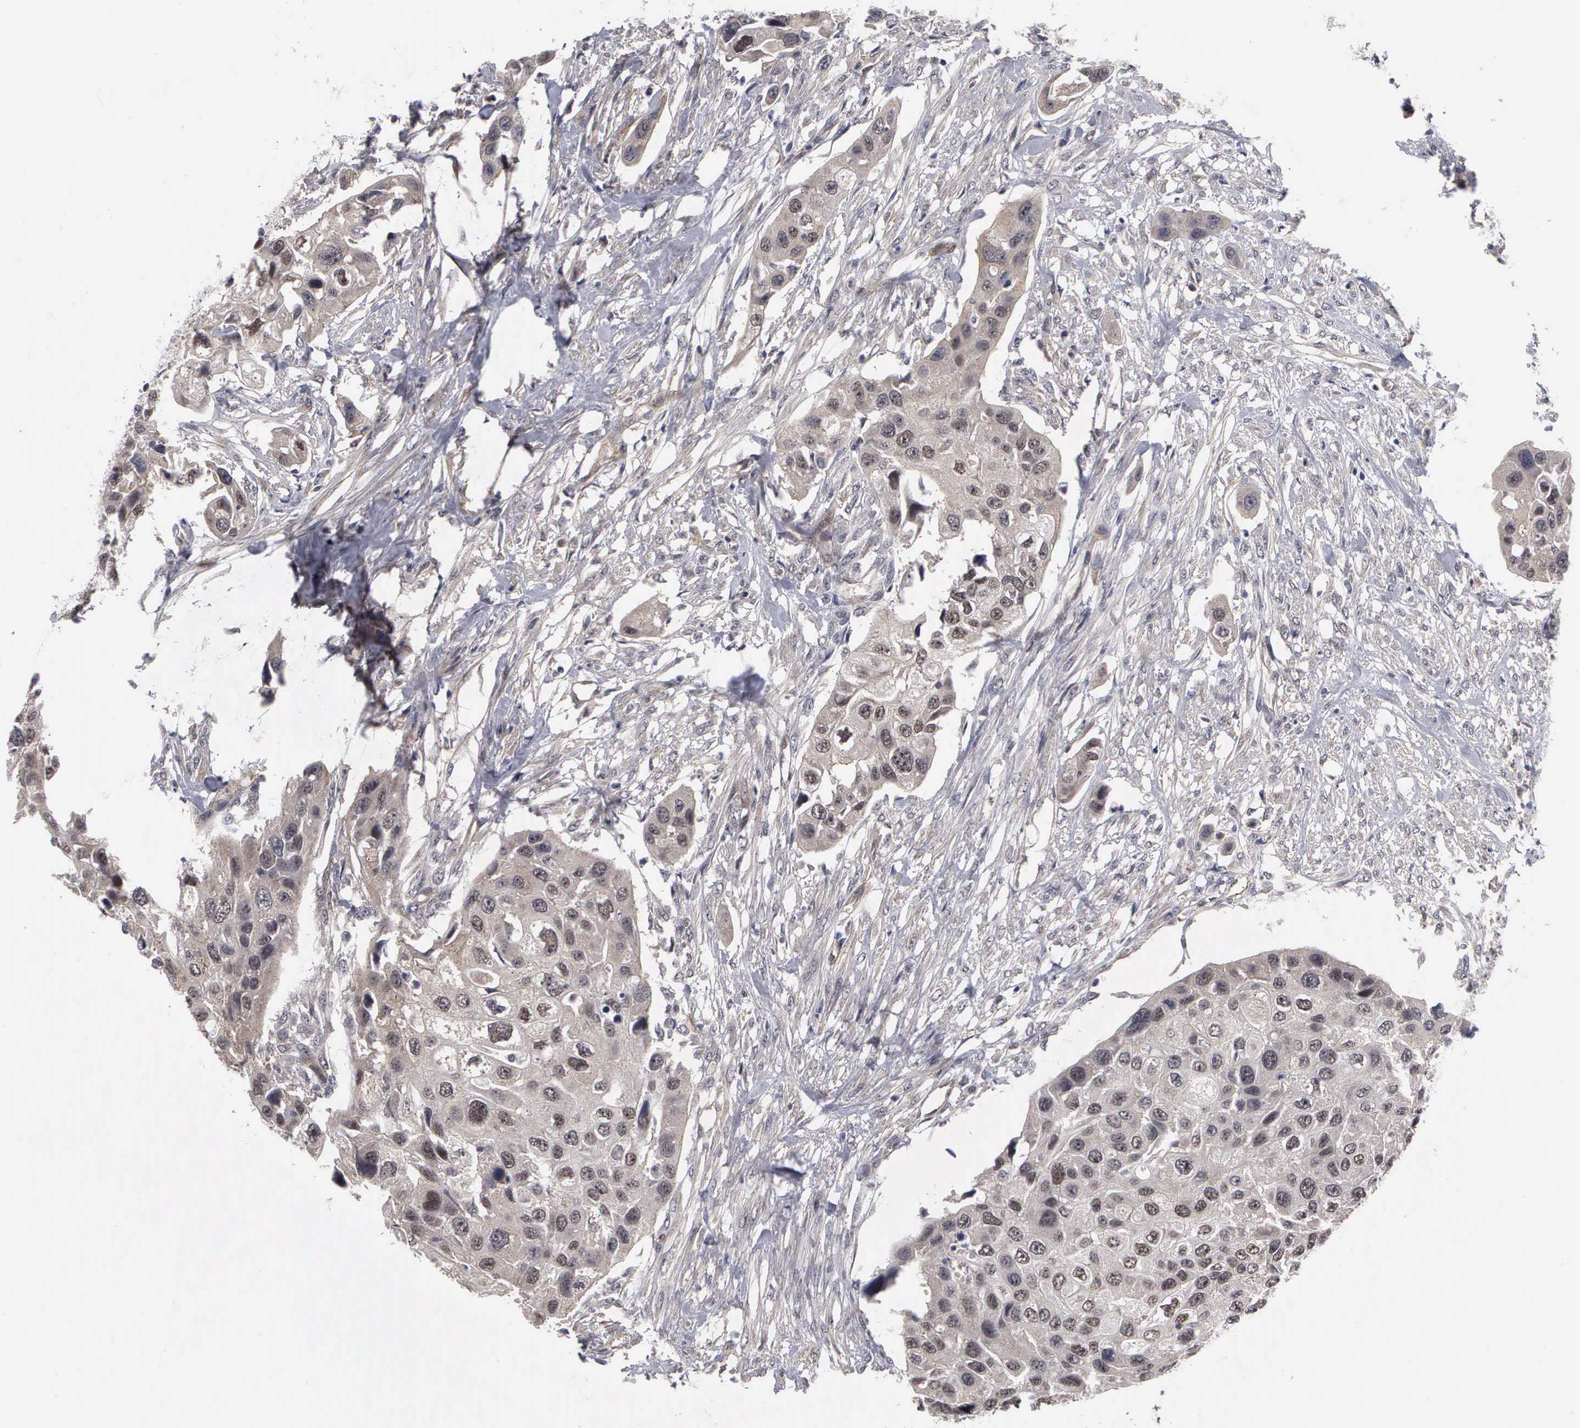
{"staining": {"intensity": "weak", "quantity": "25%-75%", "location": "nuclear"}, "tissue": "urothelial cancer", "cell_type": "Tumor cells", "image_type": "cancer", "snomed": [{"axis": "morphology", "description": "Urothelial carcinoma, High grade"}, {"axis": "topography", "description": "Urinary bladder"}], "caption": "Immunohistochemical staining of human urothelial cancer displays weak nuclear protein positivity in approximately 25%-75% of tumor cells.", "gene": "ZBTB33", "patient": {"sex": "male", "age": 55}}